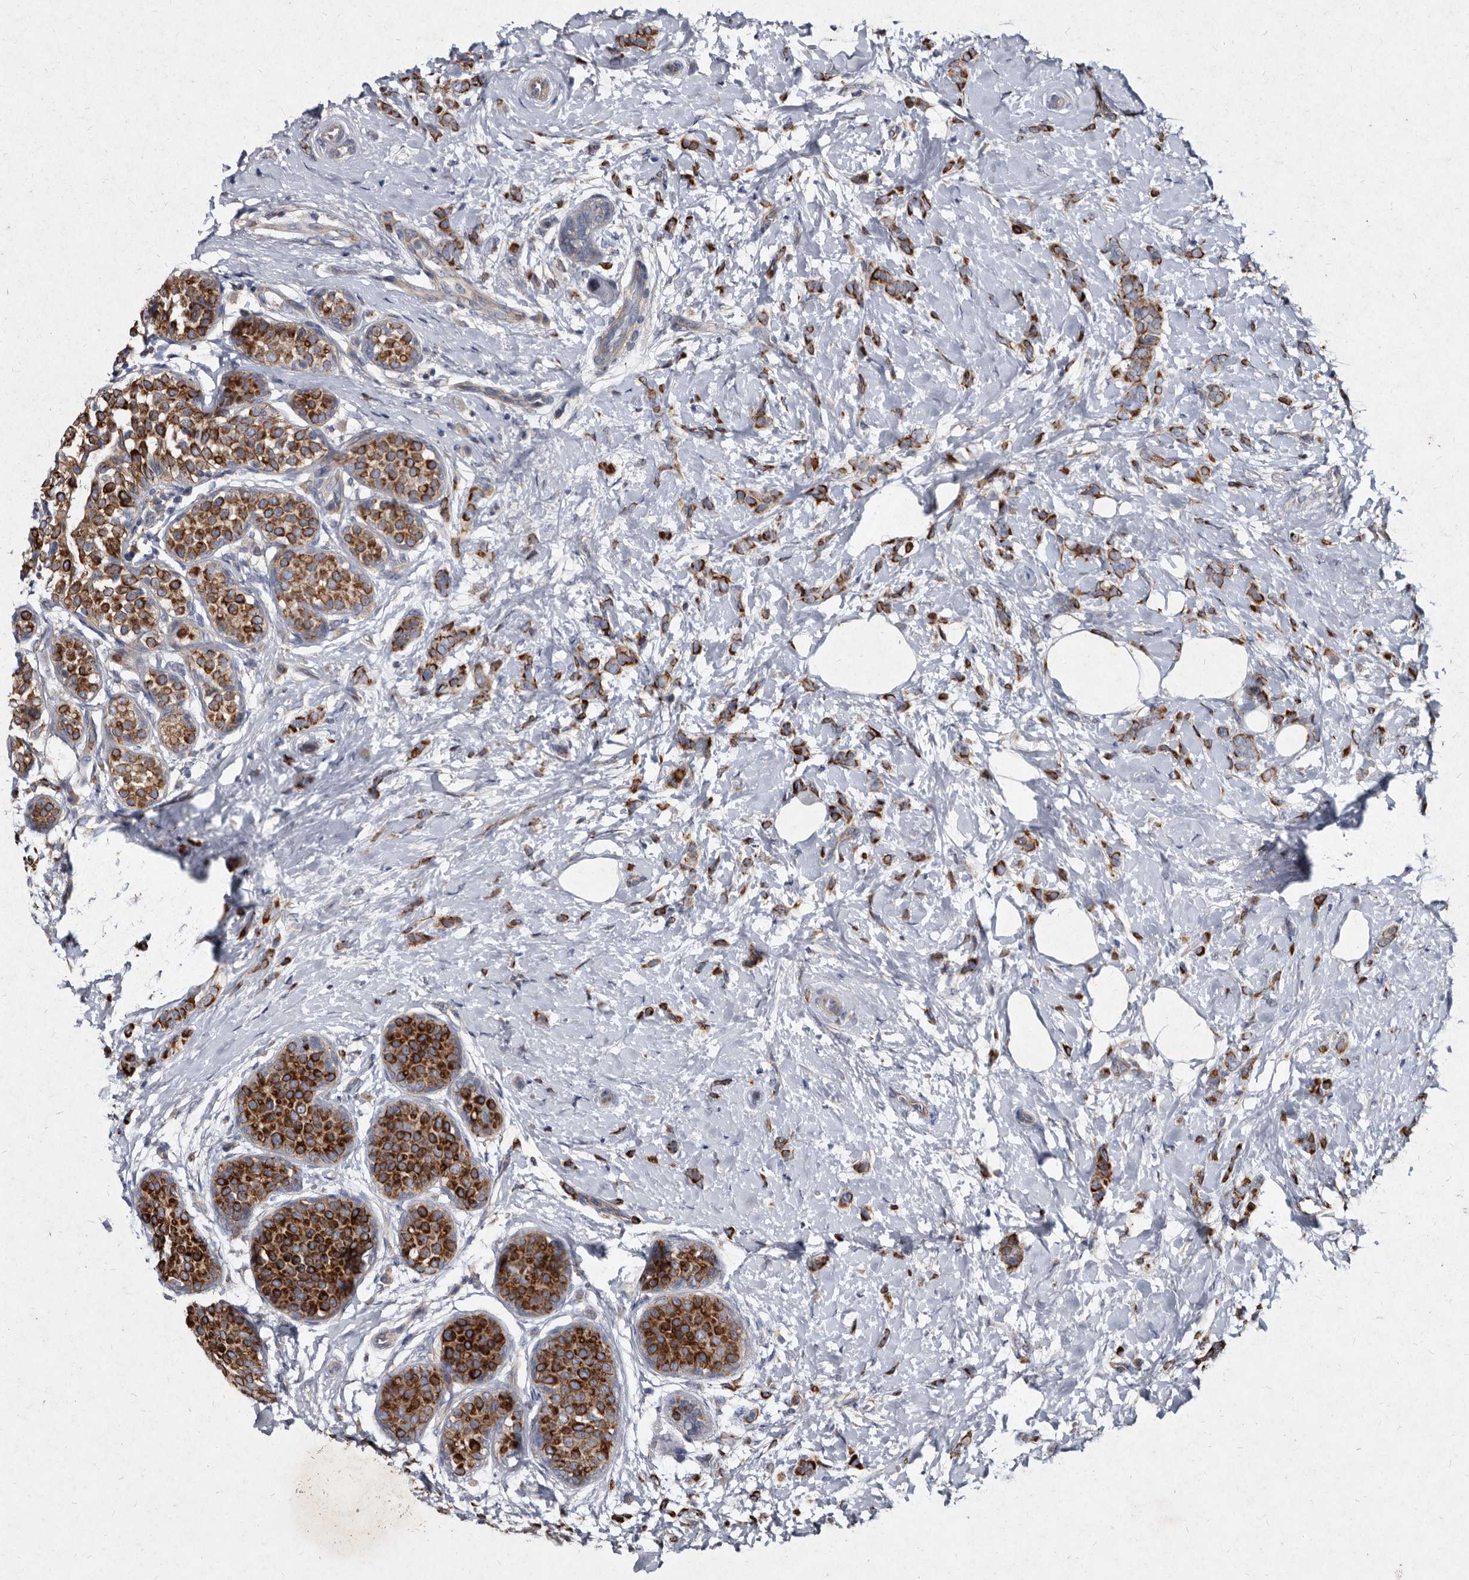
{"staining": {"intensity": "strong", "quantity": ">75%", "location": "cytoplasmic/membranous"}, "tissue": "breast cancer", "cell_type": "Tumor cells", "image_type": "cancer", "snomed": [{"axis": "morphology", "description": "Lobular carcinoma, in situ"}, {"axis": "morphology", "description": "Lobular carcinoma"}, {"axis": "topography", "description": "Breast"}], "caption": "High-power microscopy captured an immunohistochemistry photomicrograph of breast cancer, revealing strong cytoplasmic/membranous expression in approximately >75% of tumor cells.", "gene": "YPEL3", "patient": {"sex": "female", "age": 41}}